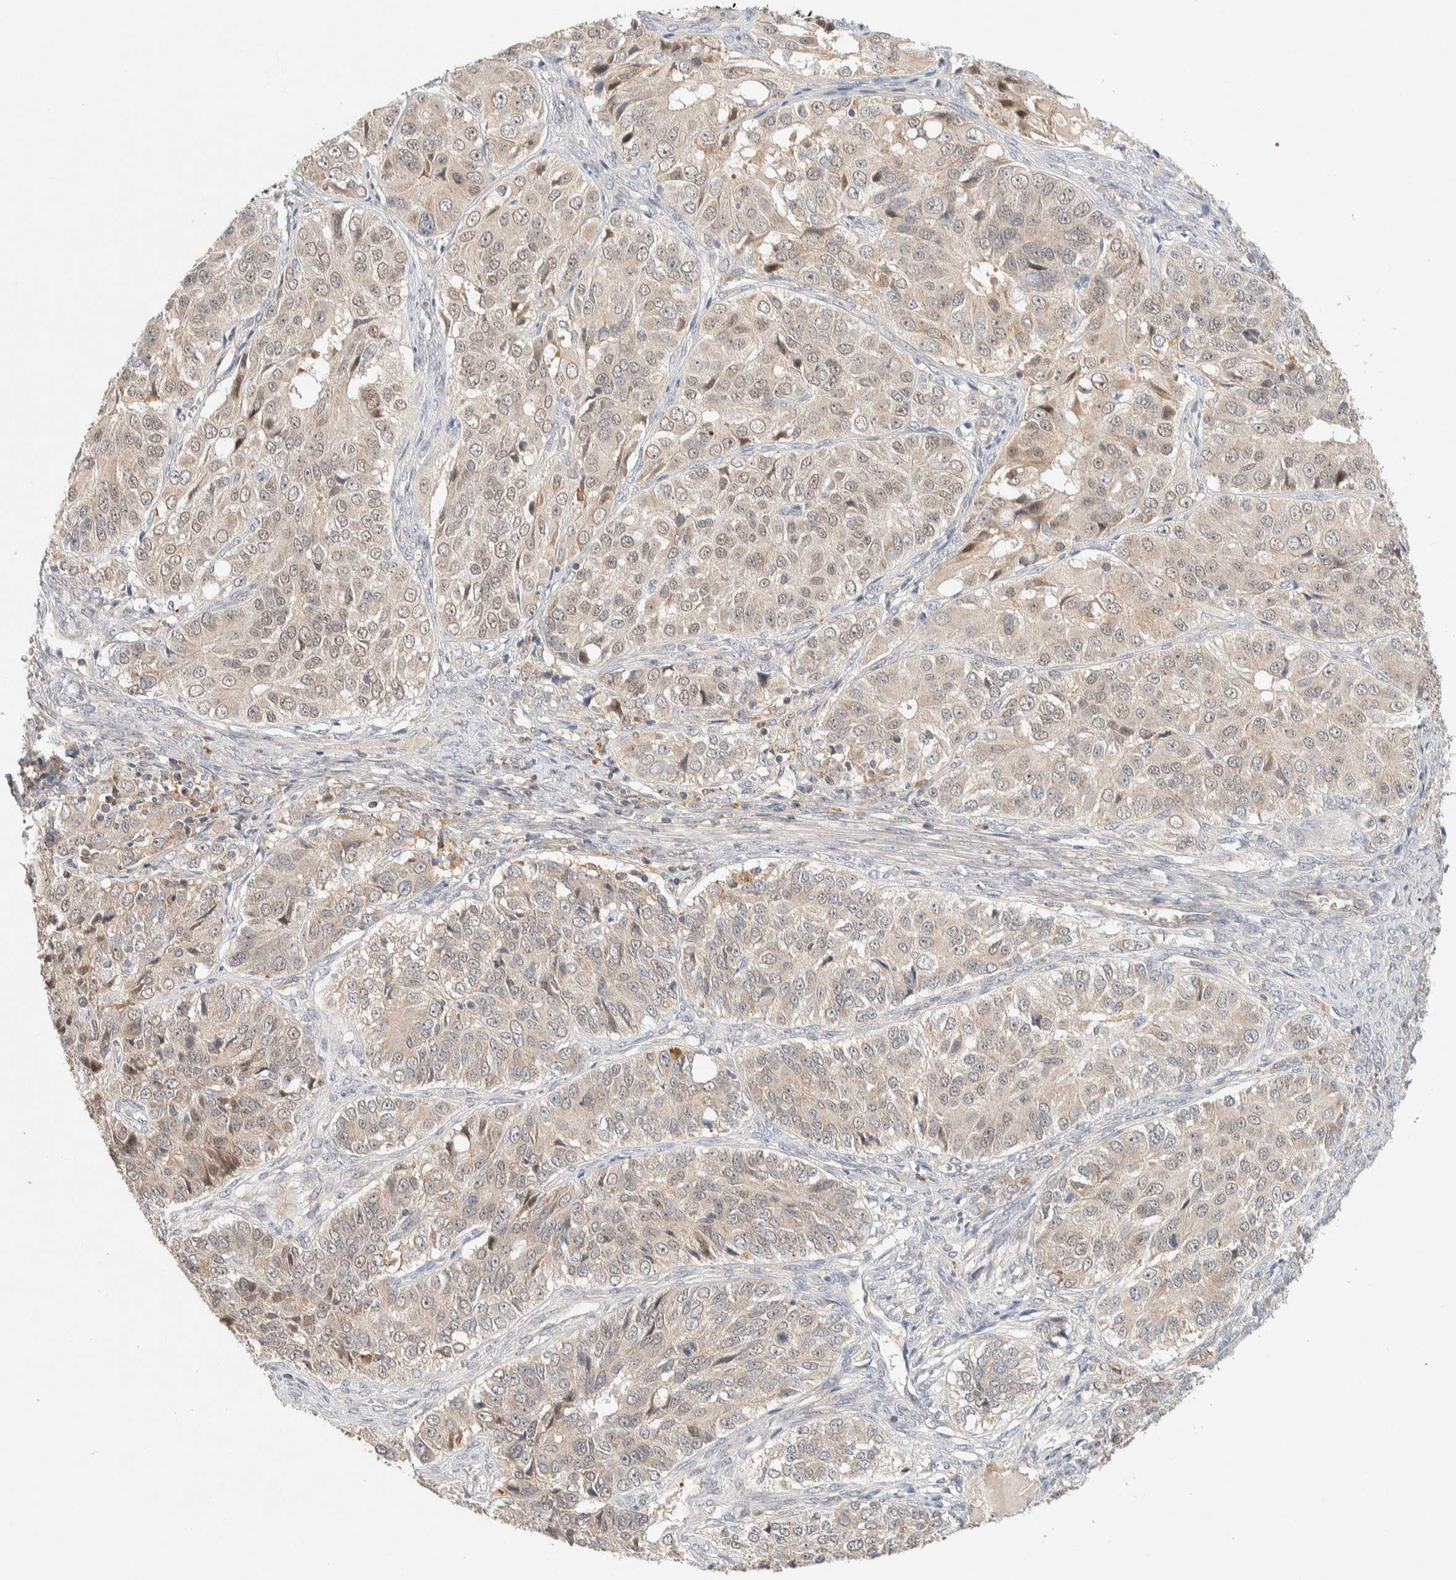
{"staining": {"intensity": "weak", "quantity": "<25%", "location": "cytoplasmic/membranous,nuclear"}, "tissue": "ovarian cancer", "cell_type": "Tumor cells", "image_type": "cancer", "snomed": [{"axis": "morphology", "description": "Carcinoma, endometroid"}, {"axis": "topography", "description": "Ovary"}], "caption": "High power microscopy image of an immunohistochemistry photomicrograph of endometroid carcinoma (ovarian), revealing no significant staining in tumor cells.", "gene": "KIF9", "patient": {"sex": "female", "age": 51}}